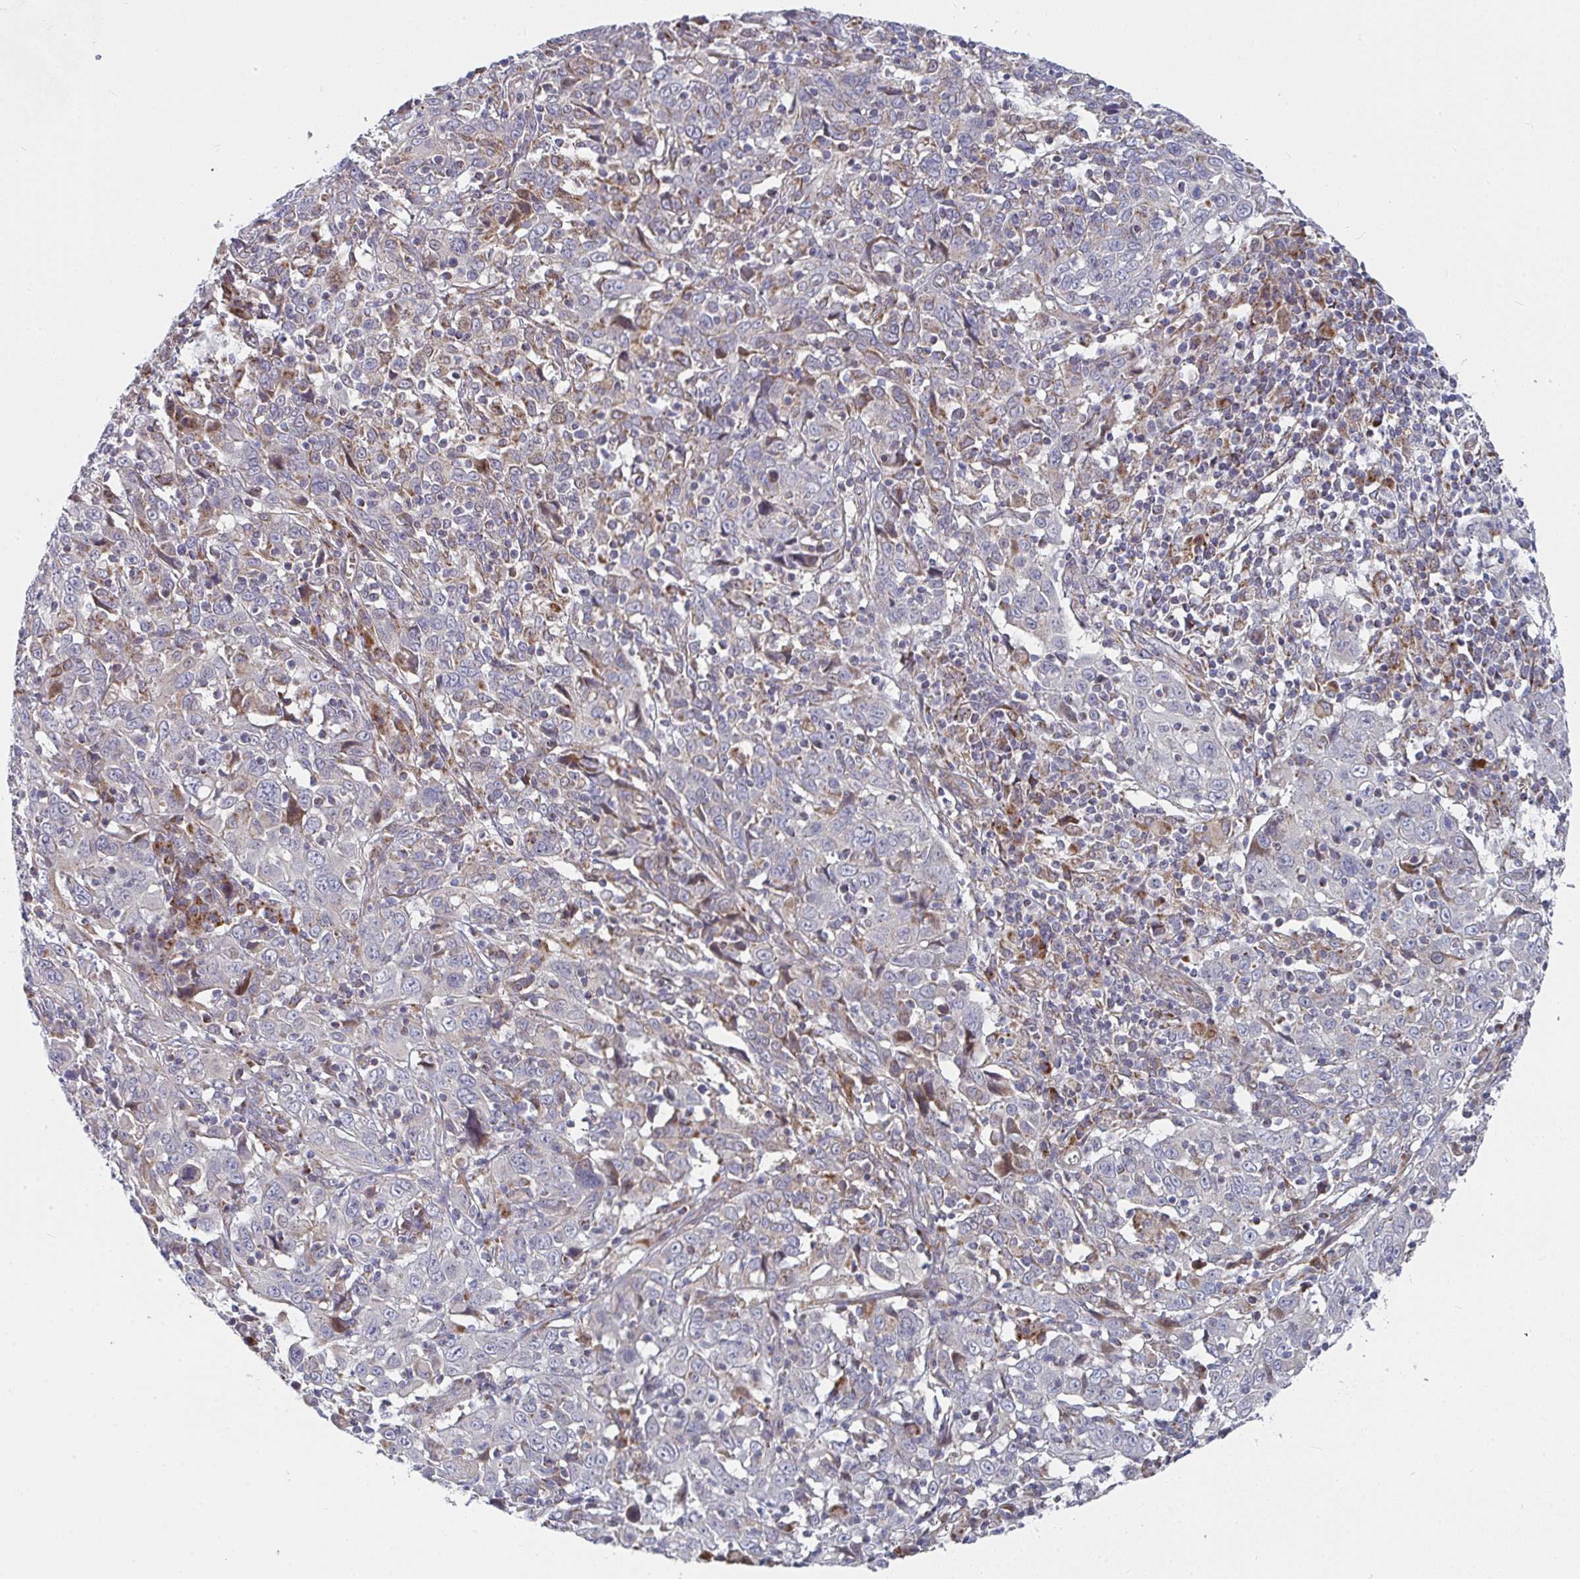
{"staining": {"intensity": "negative", "quantity": "none", "location": "none"}, "tissue": "cervical cancer", "cell_type": "Tumor cells", "image_type": "cancer", "snomed": [{"axis": "morphology", "description": "Squamous cell carcinoma, NOS"}, {"axis": "topography", "description": "Cervix"}], "caption": "Immunohistochemical staining of cervical cancer (squamous cell carcinoma) reveals no significant expression in tumor cells.", "gene": "RHEBL1", "patient": {"sex": "female", "age": 46}}